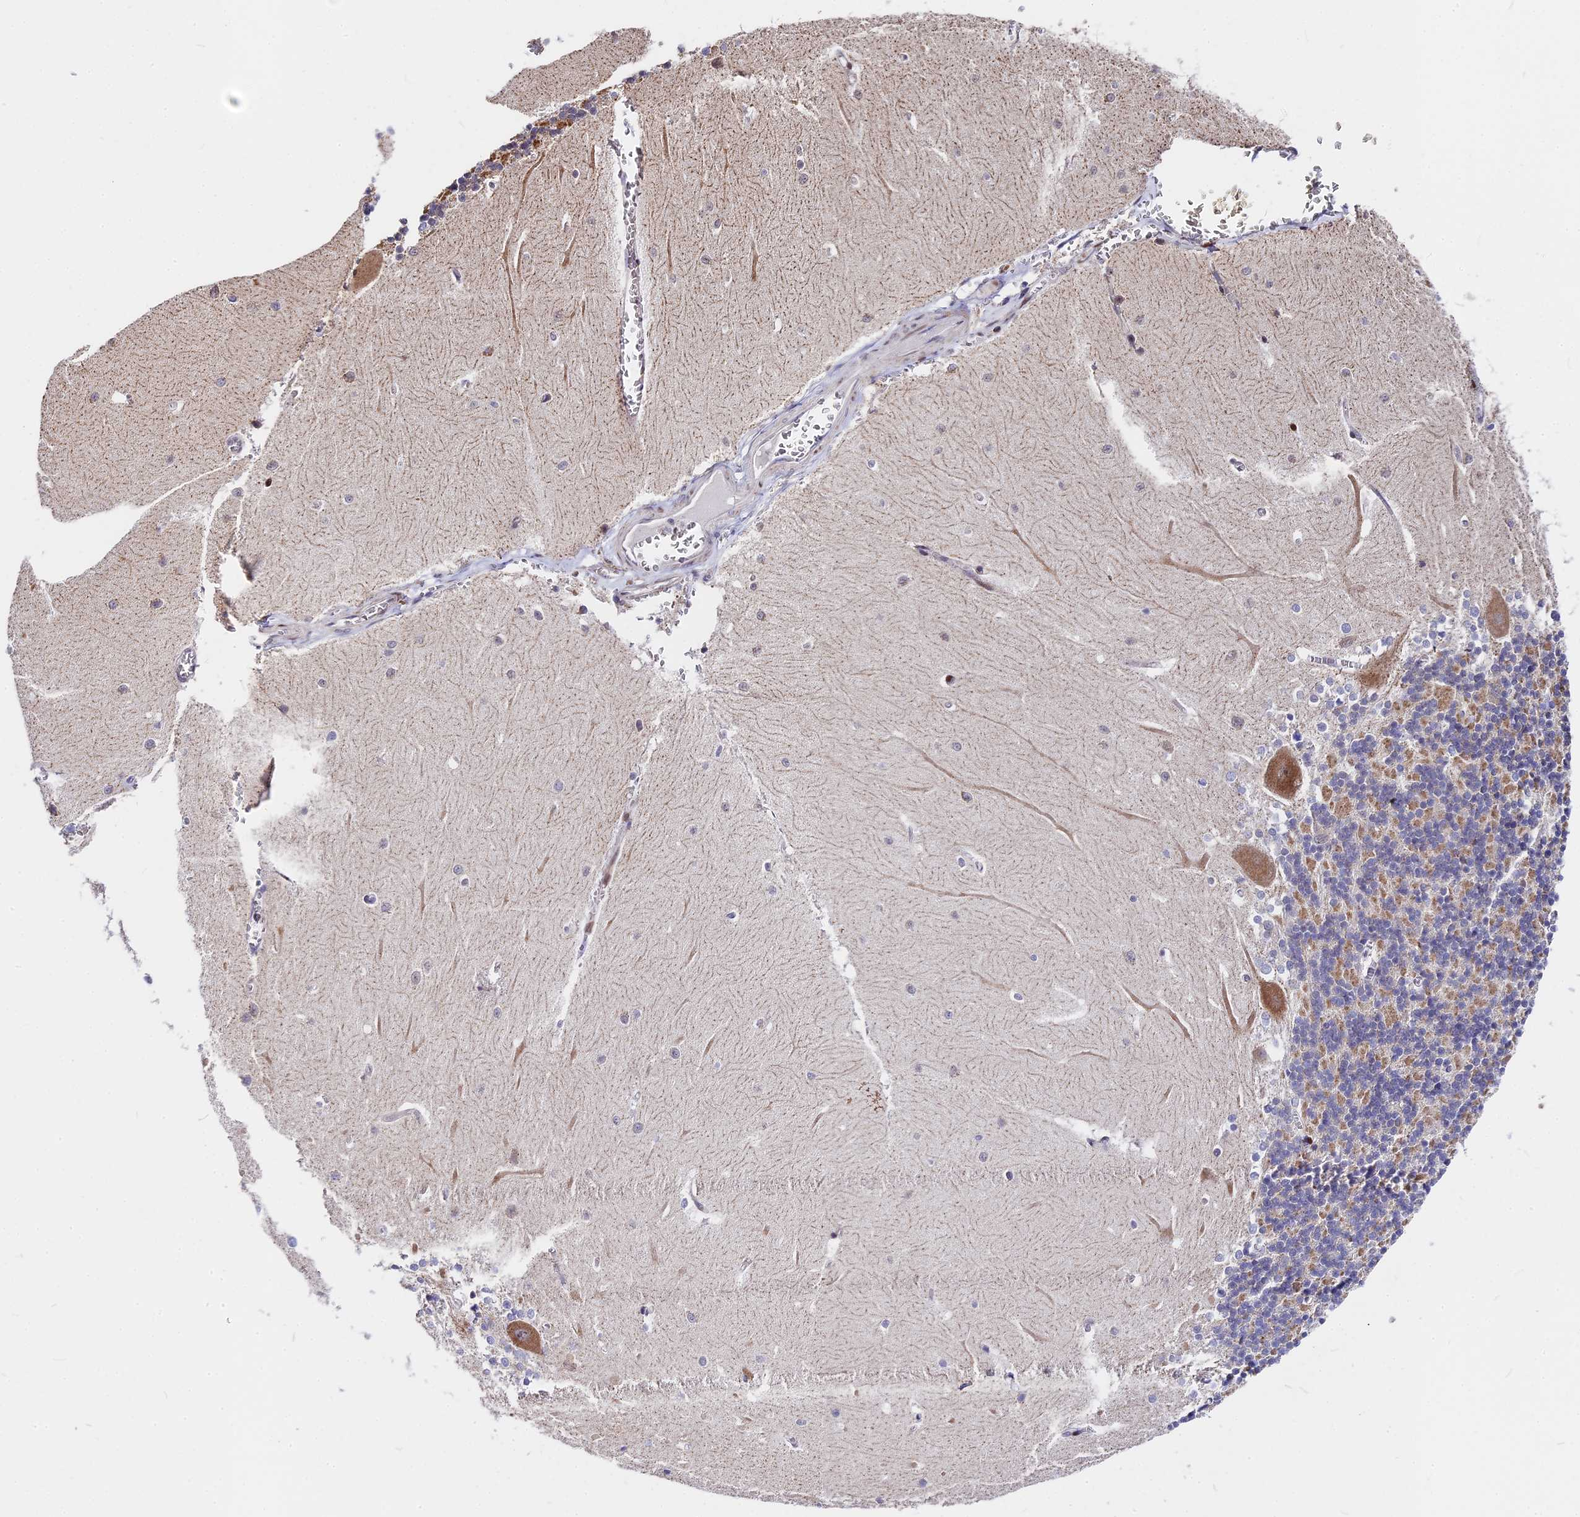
{"staining": {"intensity": "negative", "quantity": "none", "location": "none"}, "tissue": "cerebellum", "cell_type": "Cells in granular layer", "image_type": "normal", "snomed": [{"axis": "morphology", "description": "Normal tissue, NOS"}, {"axis": "topography", "description": "Cerebellum"}], "caption": "This is a photomicrograph of immunohistochemistry (IHC) staining of normal cerebellum, which shows no staining in cells in granular layer.", "gene": "FAM174C", "patient": {"sex": "male", "age": 37}}